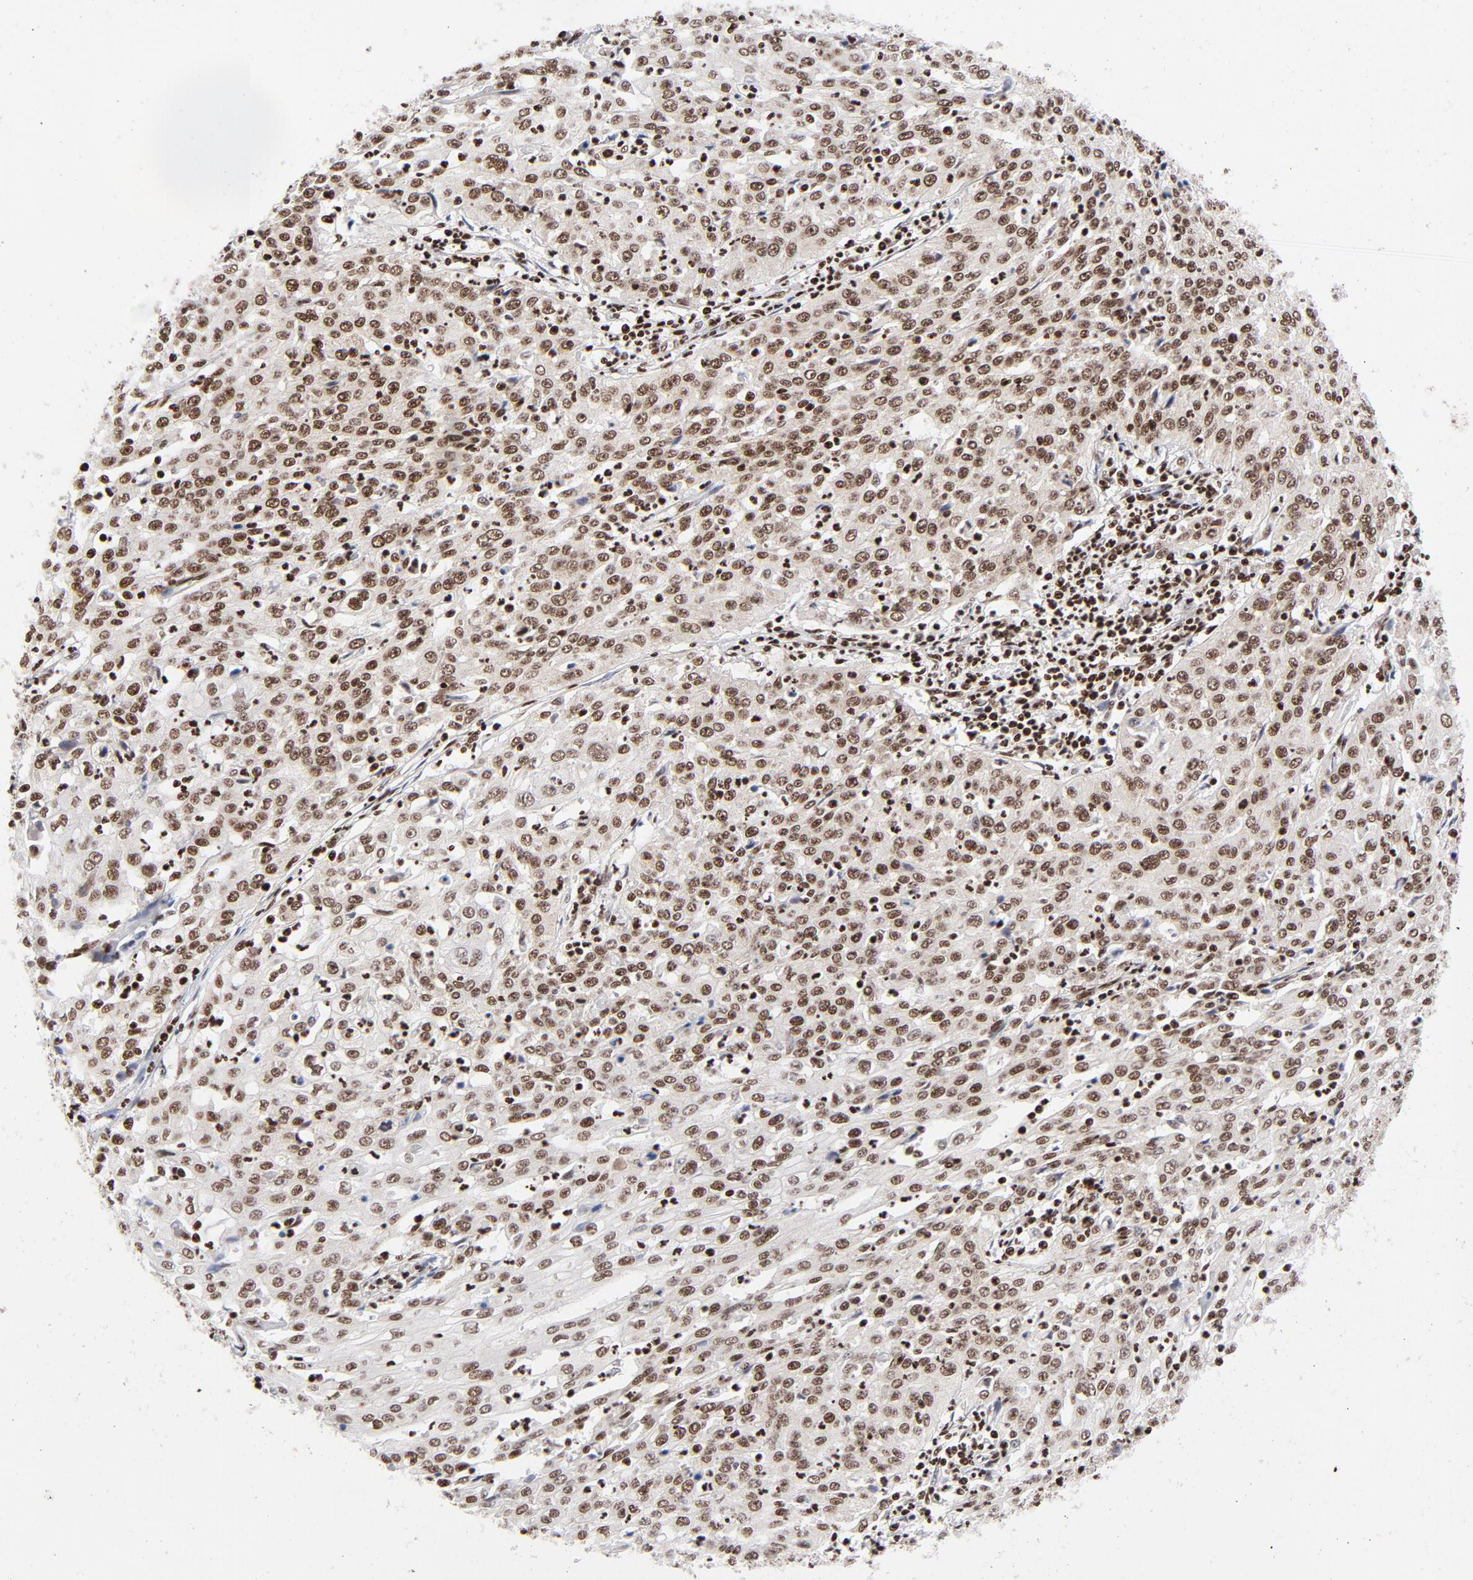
{"staining": {"intensity": "moderate", "quantity": ">75%", "location": "nuclear"}, "tissue": "cervical cancer", "cell_type": "Tumor cells", "image_type": "cancer", "snomed": [{"axis": "morphology", "description": "Squamous cell carcinoma, NOS"}, {"axis": "topography", "description": "Cervix"}], "caption": "There is medium levels of moderate nuclear staining in tumor cells of cervical squamous cell carcinoma, as demonstrated by immunohistochemical staining (brown color).", "gene": "NFYB", "patient": {"sex": "female", "age": 39}}